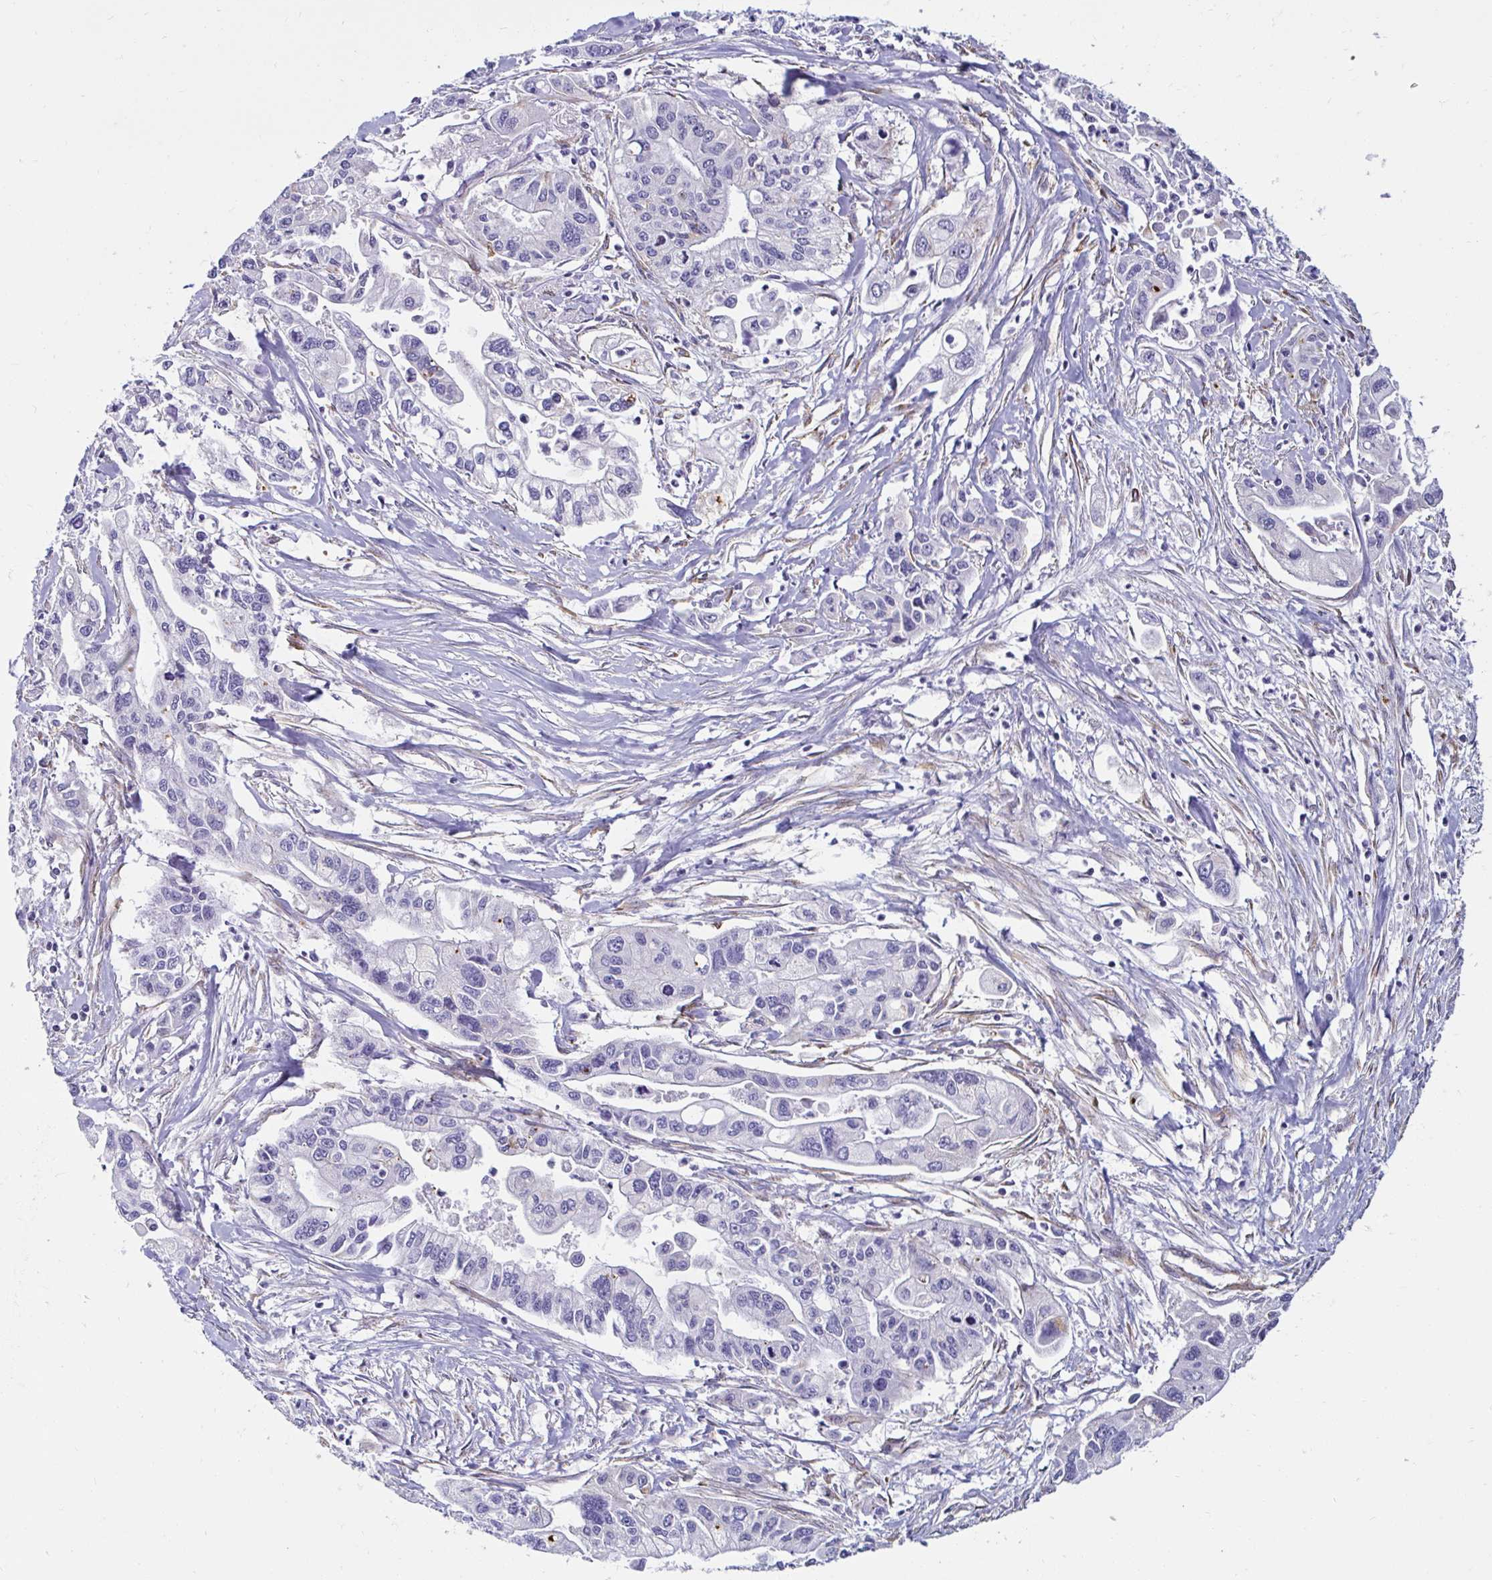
{"staining": {"intensity": "negative", "quantity": "none", "location": "none"}, "tissue": "pancreatic cancer", "cell_type": "Tumor cells", "image_type": "cancer", "snomed": [{"axis": "morphology", "description": "Adenocarcinoma, NOS"}, {"axis": "topography", "description": "Pancreas"}], "caption": "Immunohistochemical staining of human adenocarcinoma (pancreatic) shows no significant expression in tumor cells.", "gene": "ANKRD62", "patient": {"sex": "male", "age": 62}}